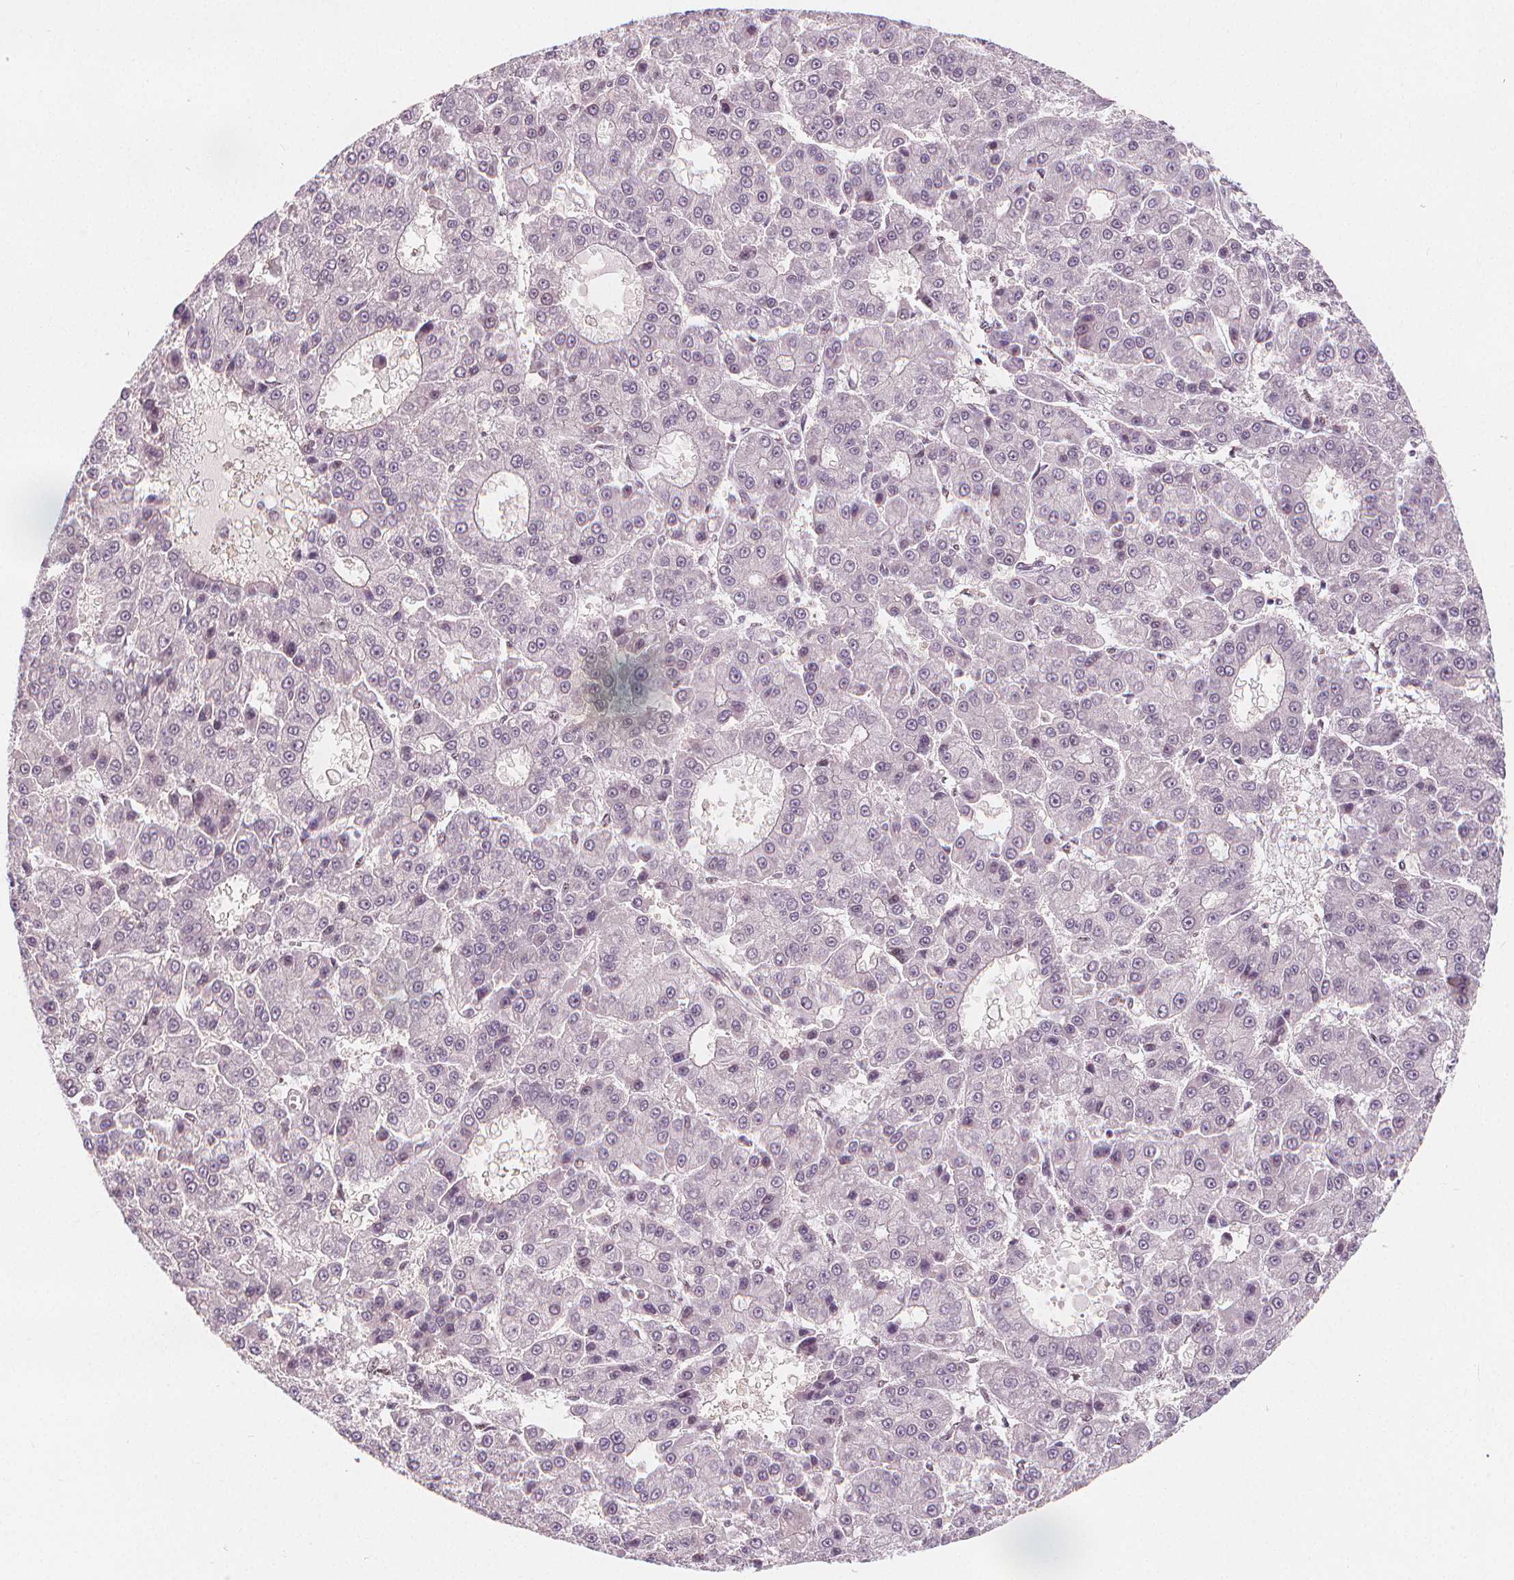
{"staining": {"intensity": "negative", "quantity": "none", "location": "none"}, "tissue": "liver cancer", "cell_type": "Tumor cells", "image_type": "cancer", "snomed": [{"axis": "morphology", "description": "Carcinoma, Hepatocellular, NOS"}, {"axis": "topography", "description": "Liver"}], "caption": "There is no significant expression in tumor cells of liver hepatocellular carcinoma.", "gene": "DRC3", "patient": {"sex": "male", "age": 70}}